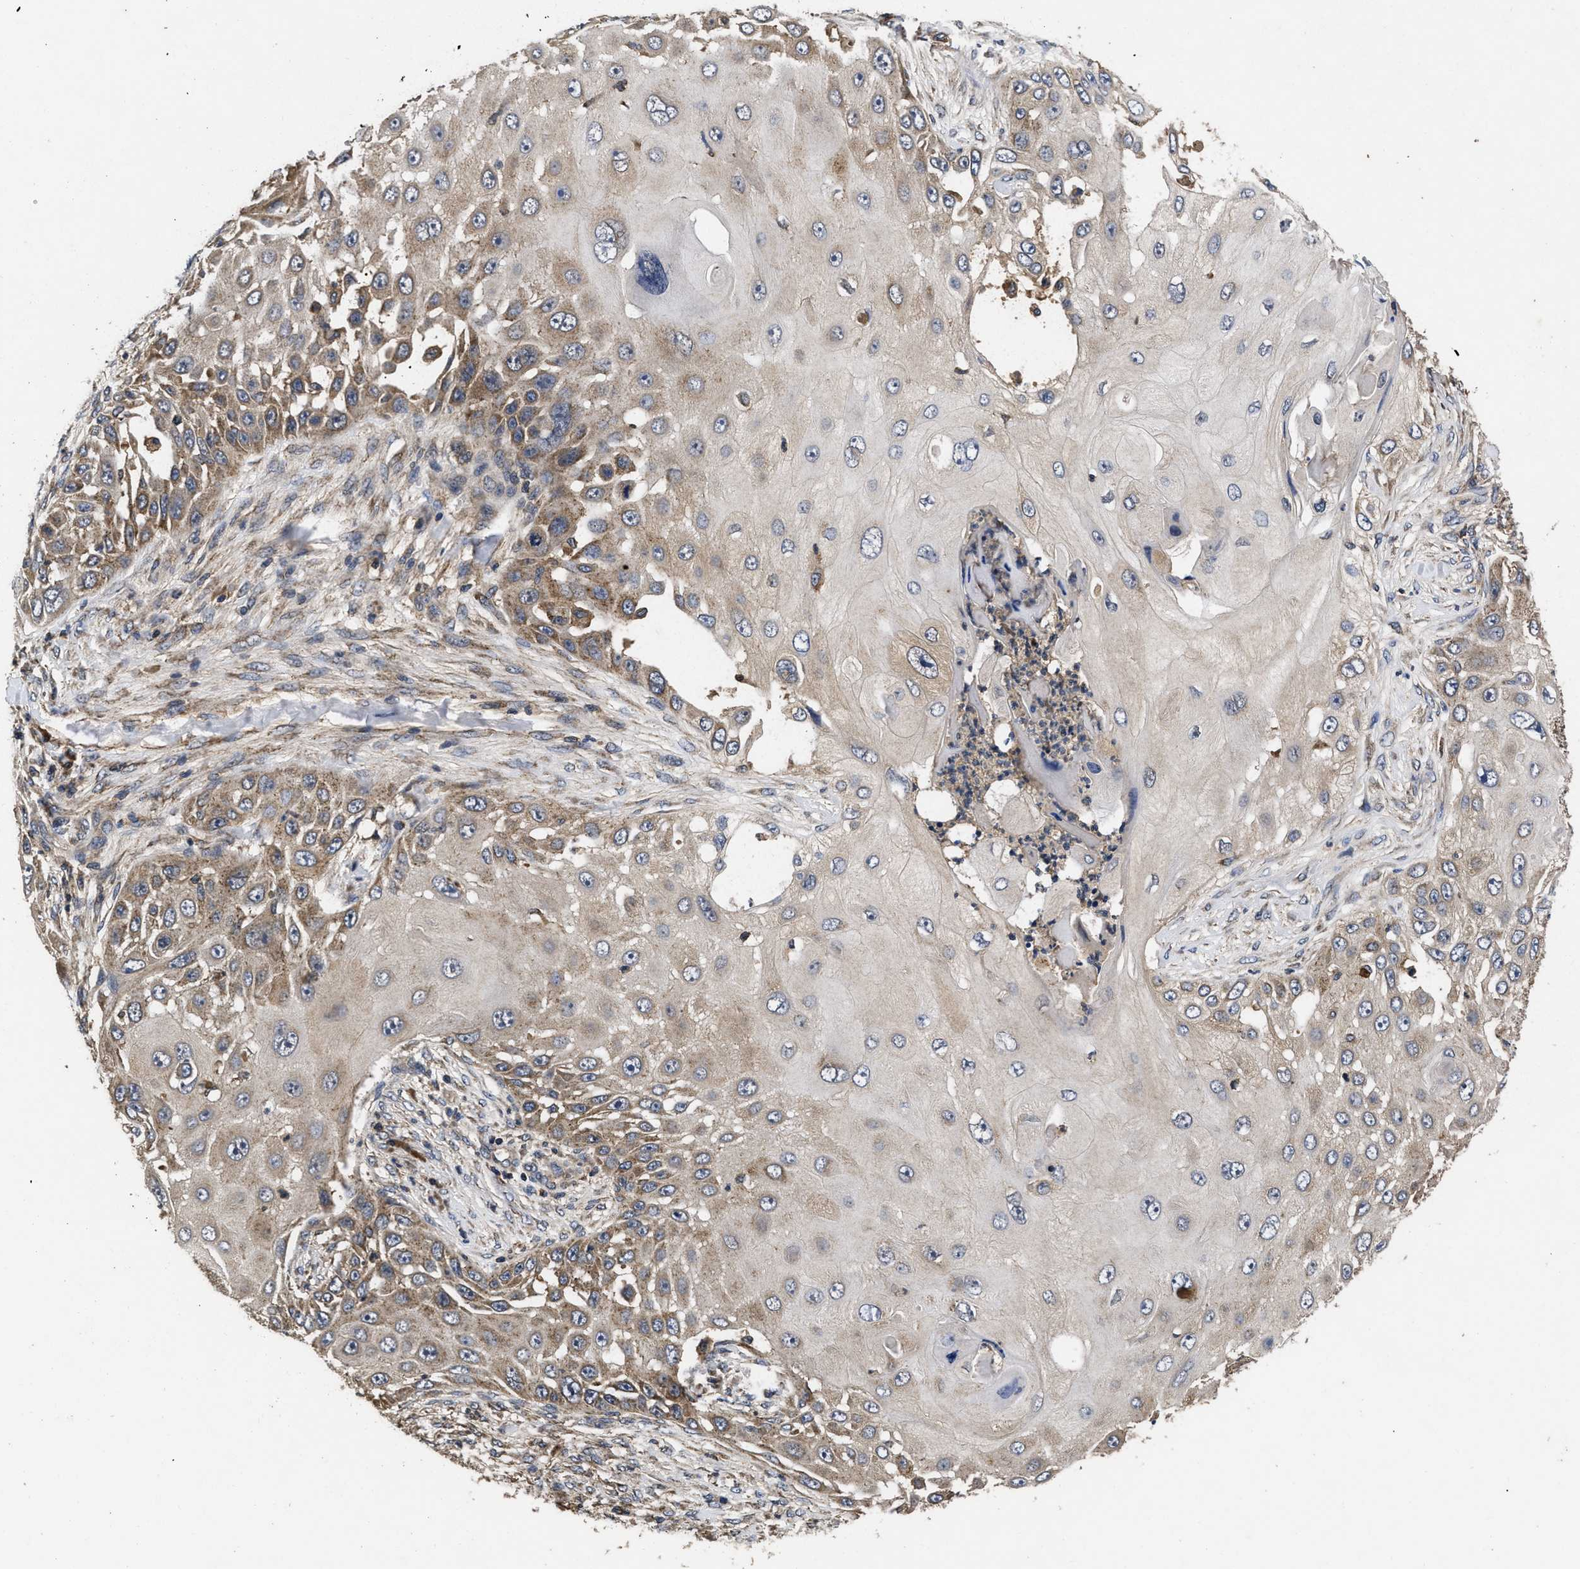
{"staining": {"intensity": "moderate", "quantity": "25%-75%", "location": "cytoplasmic/membranous"}, "tissue": "skin cancer", "cell_type": "Tumor cells", "image_type": "cancer", "snomed": [{"axis": "morphology", "description": "Squamous cell carcinoma, NOS"}, {"axis": "topography", "description": "Skin"}], "caption": "The histopathology image displays immunohistochemical staining of squamous cell carcinoma (skin). There is moderate cytoplasmic/membranous staining is seen in approximately 25%-75% of tumor cells.", "gene": "LRRC3", "patient": {"sex": "female", "age": 44}}